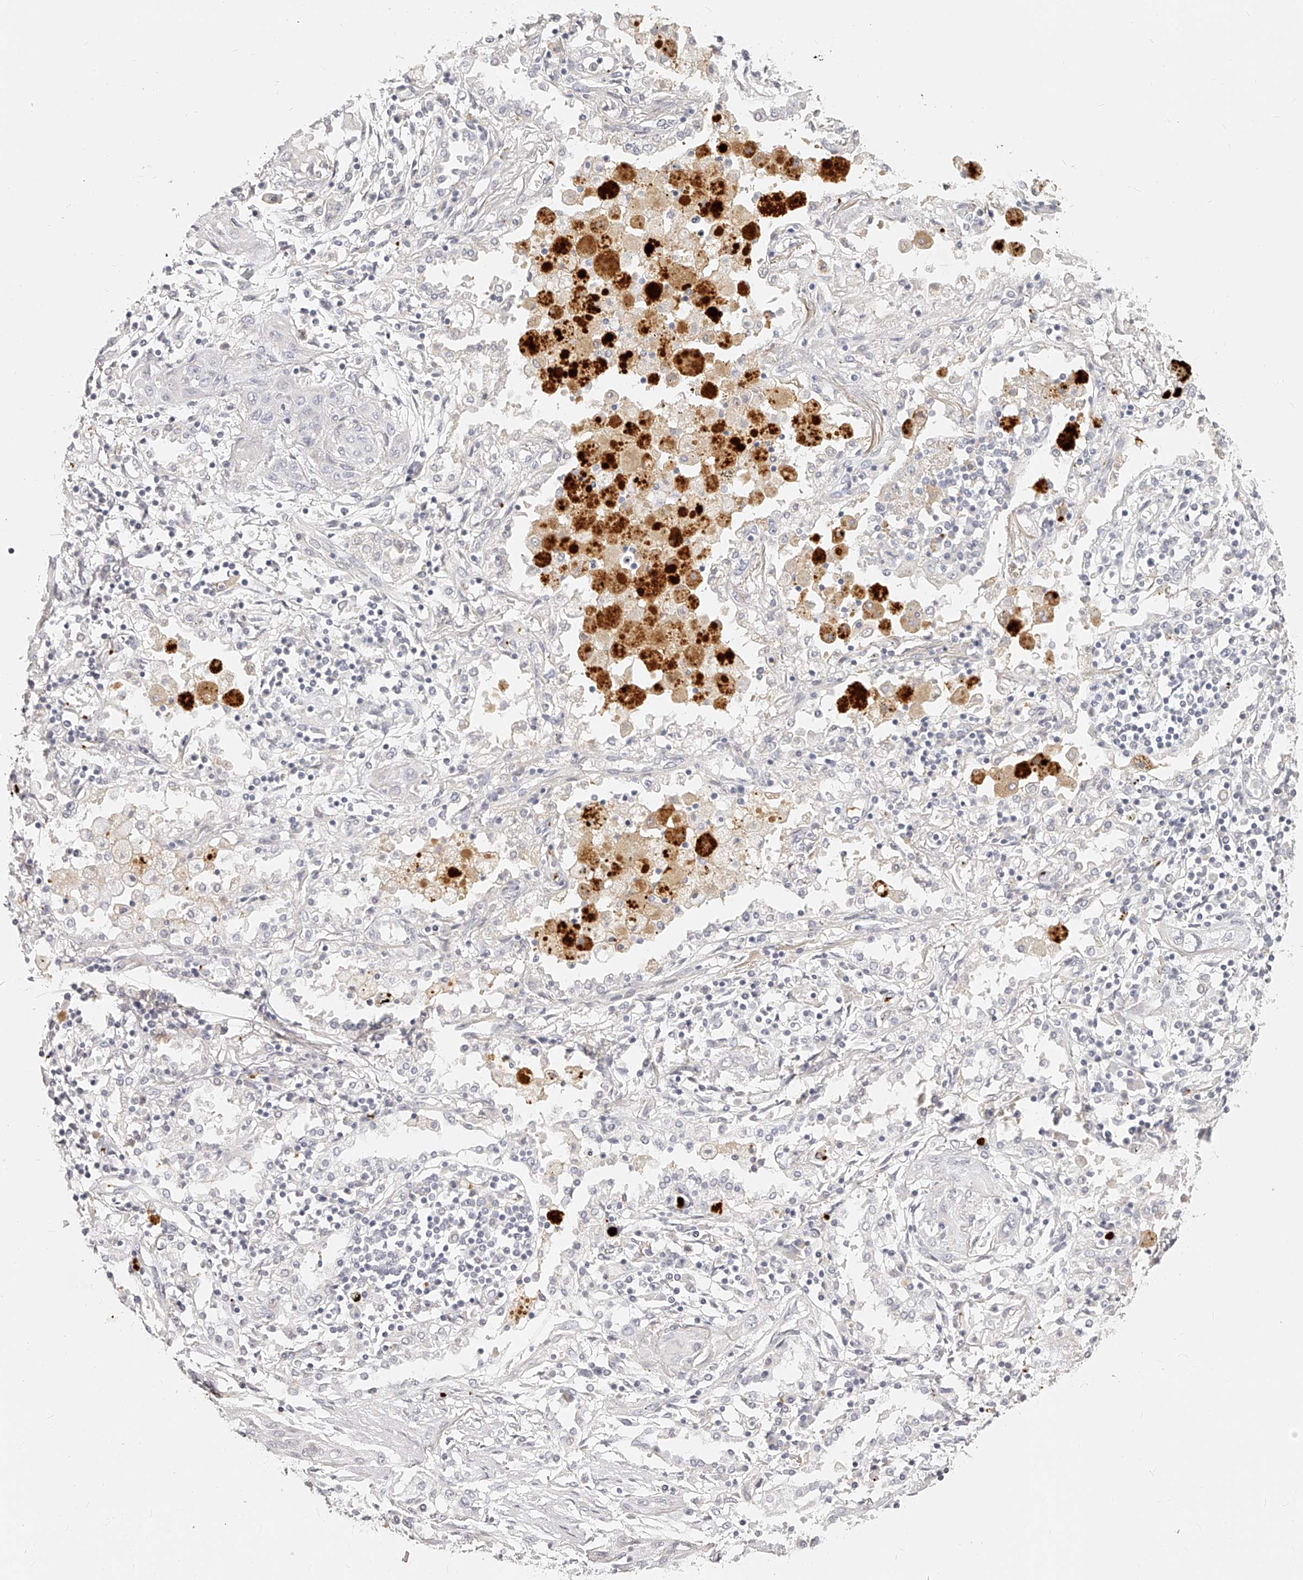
{"staining": {"intensity": "negative", "quantity": "none", "location": "none"}, "tissue": "lung cancer", "cell_type": "Tumor cells", "image_type": "cancer", "snomed": [{"axis": "morphology", "description": "Squamous cell carcinoma, NOS"}, {"axis": "topography", "description": "Lung"}], "caption": "IHC micrograph of squamous cell carcinoma (lung) stained for a protein (brown), which shows no staining in tumor cells.", "gene": "ITGB3", "patient": {"sex": "female", "age": 47}}